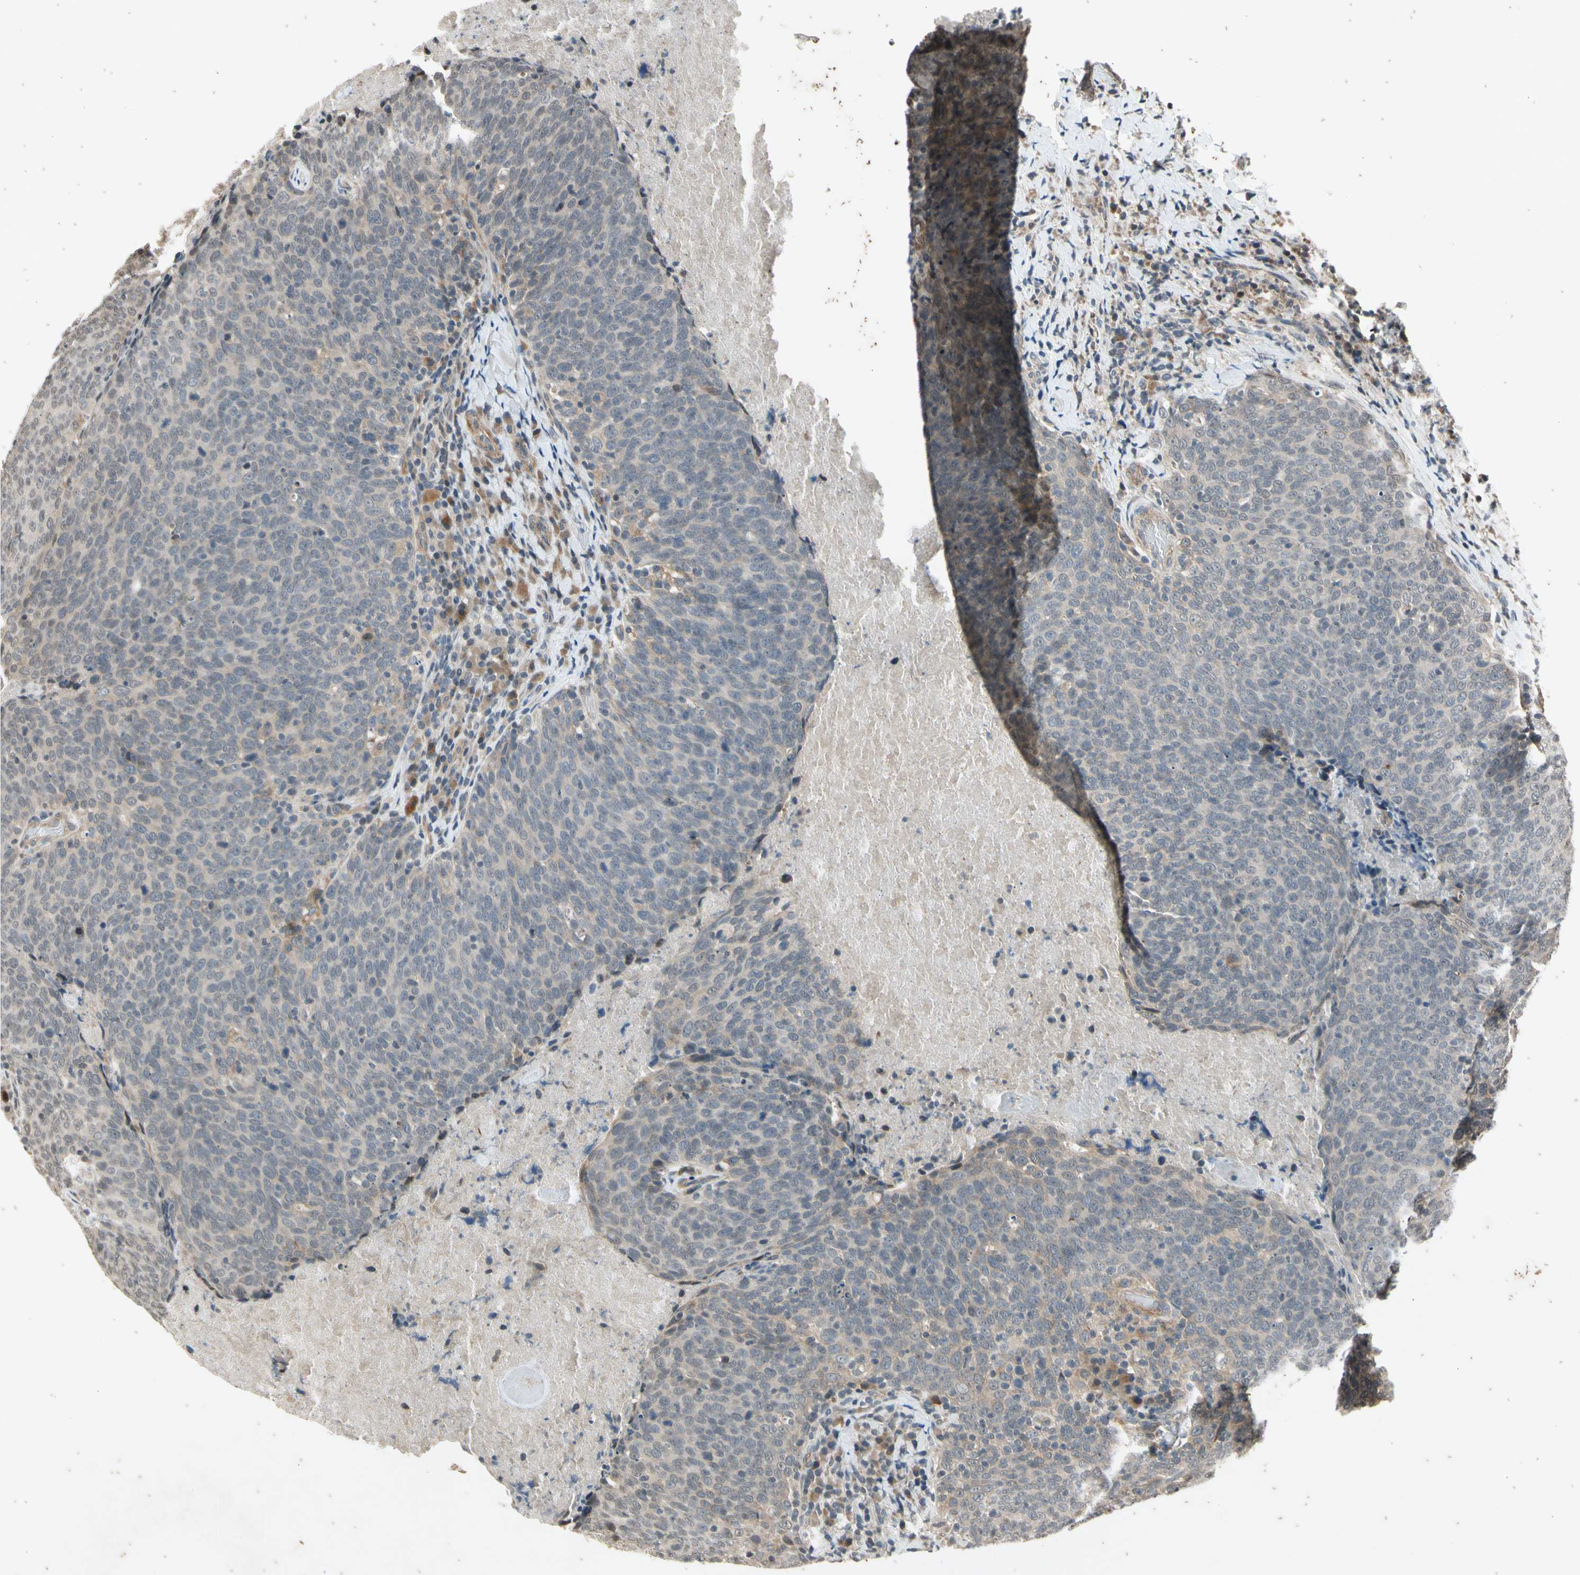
{"staining": {"intensity": "weak", "quantity": "<25%", "location": "cytoplasmic/membranous"}, "tissue": "head and neck cancer", "cell_type": "Tumor cells", "image_type": "cancer", "snomed": [{"axis": "morphology", "description": "Squamous cell carcinoma, NOS"}, {"axis": "morphology", "description": "Squamous cell carcinoma, metastatic, NOS"}, {"axis": "topography", "description": "Lymph node"}, {"axis": "topography", "description": "Head-Neck"}], "caption": "This image is of head and neck cancer stained with immunohistochemistry (IHC) to label a protein in brown with the nuclei are counter-stained blue. There is no staining in tumor cells.", "gene": "EFNB2", "patient": {"sex": "male", "age": 62}}